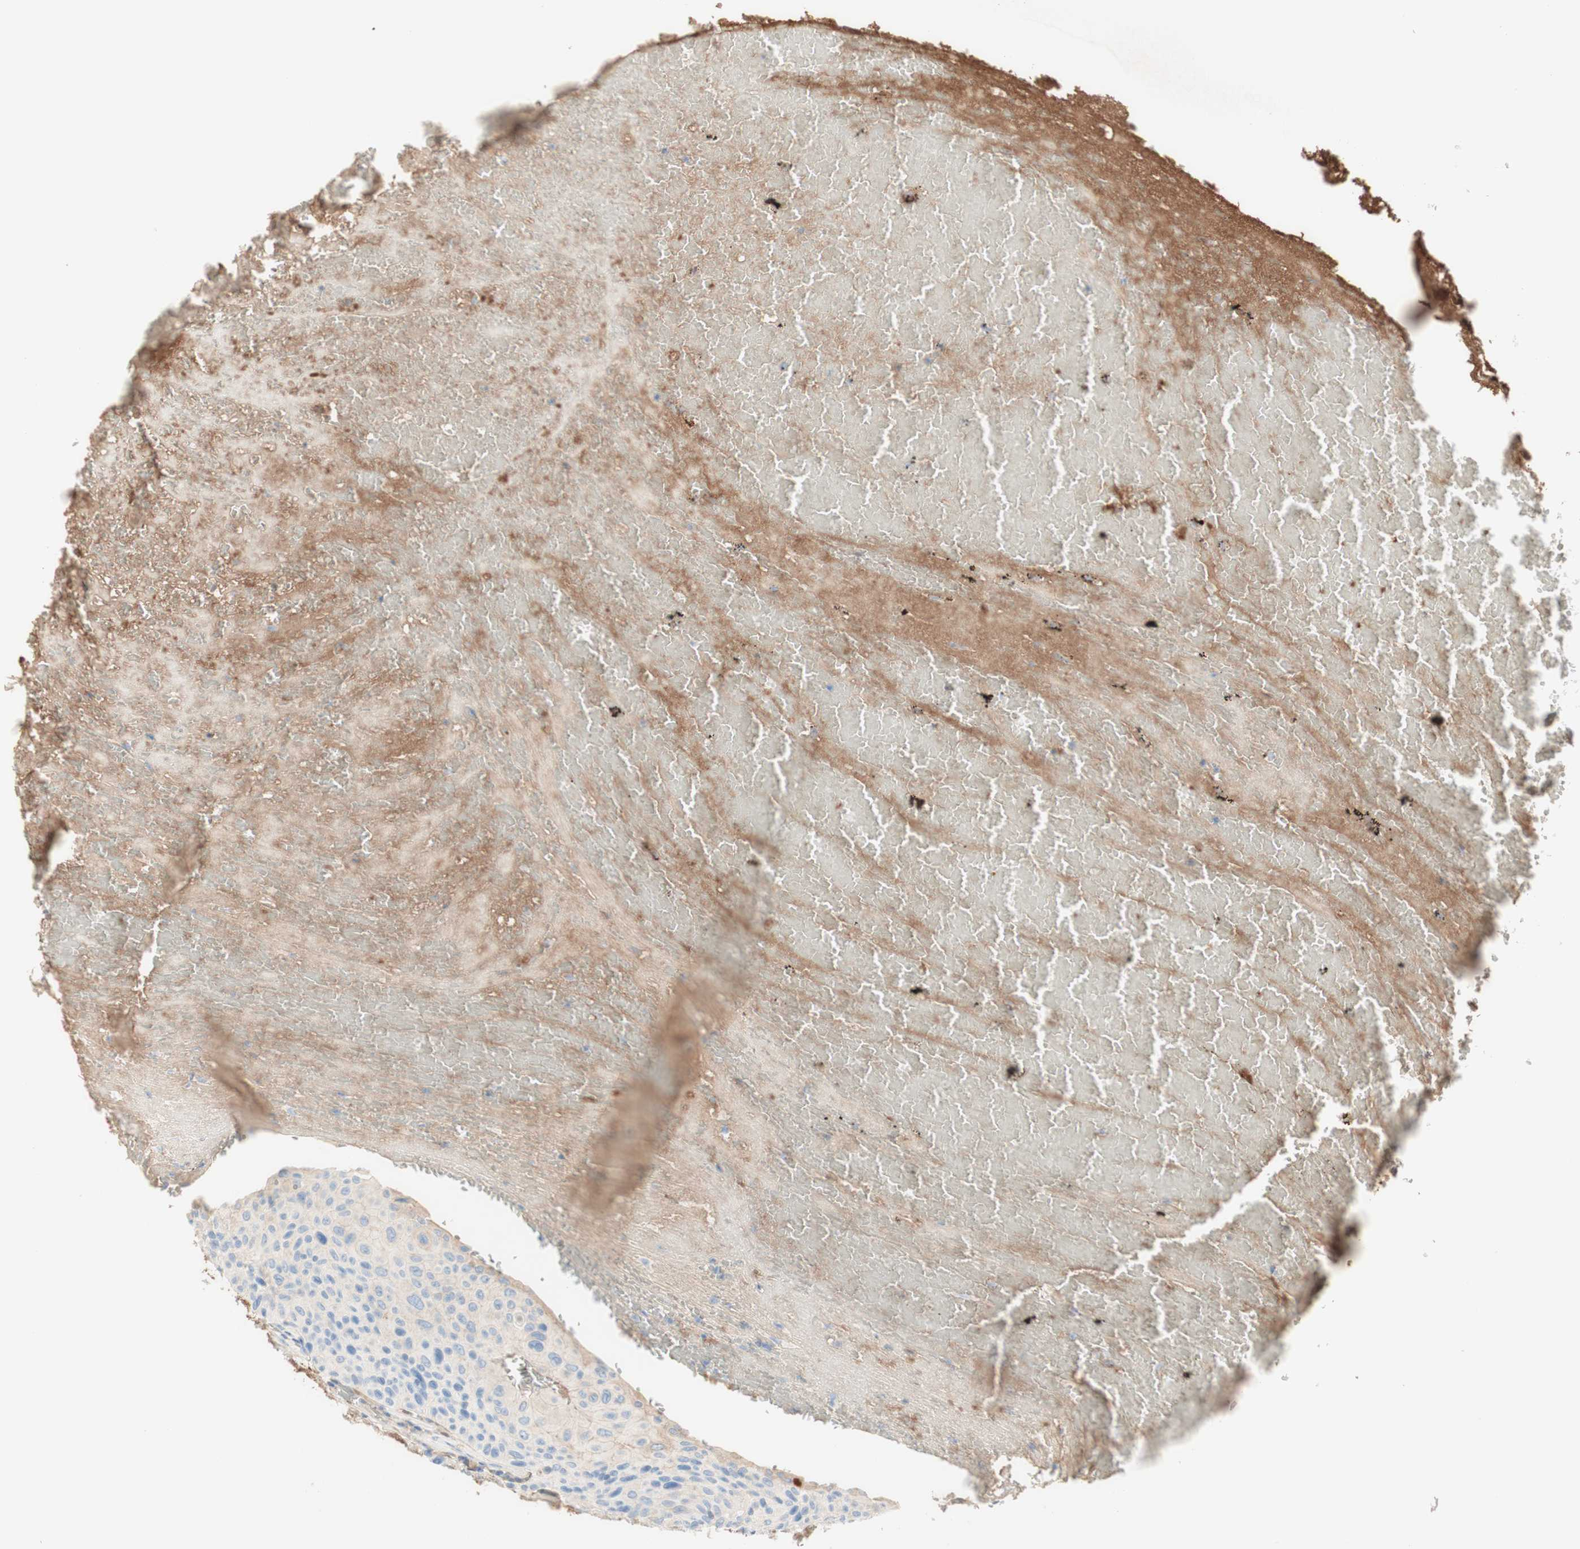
{"staining": {"intensity": "weak", "quantity": "<25%", "location": "cytoplasmic/membranous"}, "tissue": "urothelial cancer", "cell_type": "Tumor cells", "image_type": "cancer", "snomed": [{"axis": "morphology", "description": "Urothelial carcinoma, High grade"}, {"axis": "topography", "description": "Urinary bladder"}], "caption": "The IHC image has no significant expression in tumor cells of urothelial carcinoma (high-grade) tissue.", "gene": "KNG1", "patient": {"sex": "male", "age": 66}}